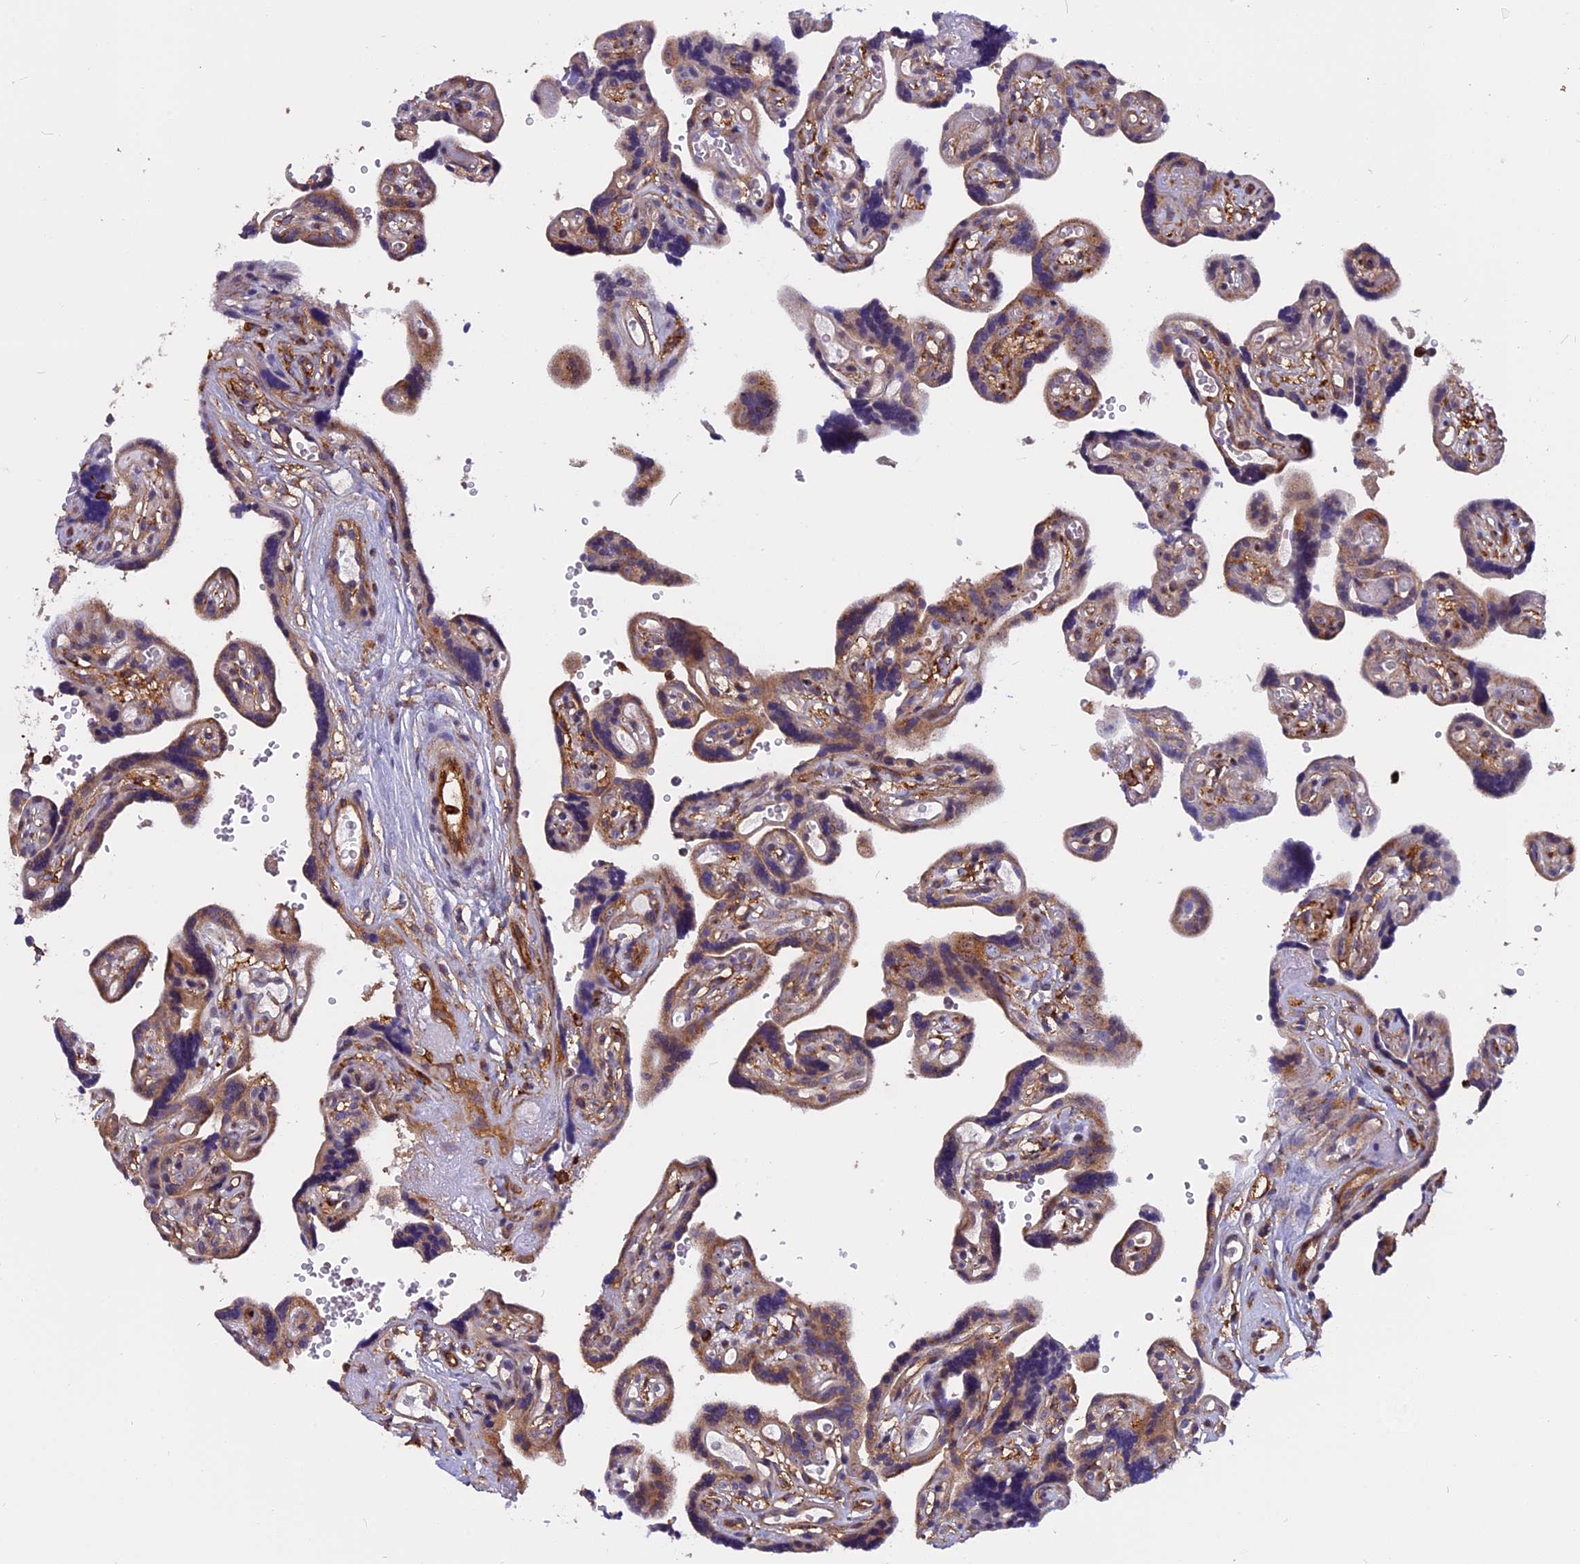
{"staining": {"intensity": "moderate", "quantity": "25%-75%", "location": "cytoplasmic/membranous"}, "tissue": "placenta", "cell_type": "Trophoblastic cells", "image_type": "normal", "snomed": [{"axis": "morphology", "description": "Normal tissue, NOS"}, {"axis": "topography", "description": "Placenta"}], "caption": "A high-resolution image shows immunohistochemistry staining of unremarkable placenta, which shows moderate cytoplasmic/membranous positivity in approximately 25%-75% of trophoblastic cells.", "gene": "EHBP1L1", "patient": {"sex": "female", "age": 30}}